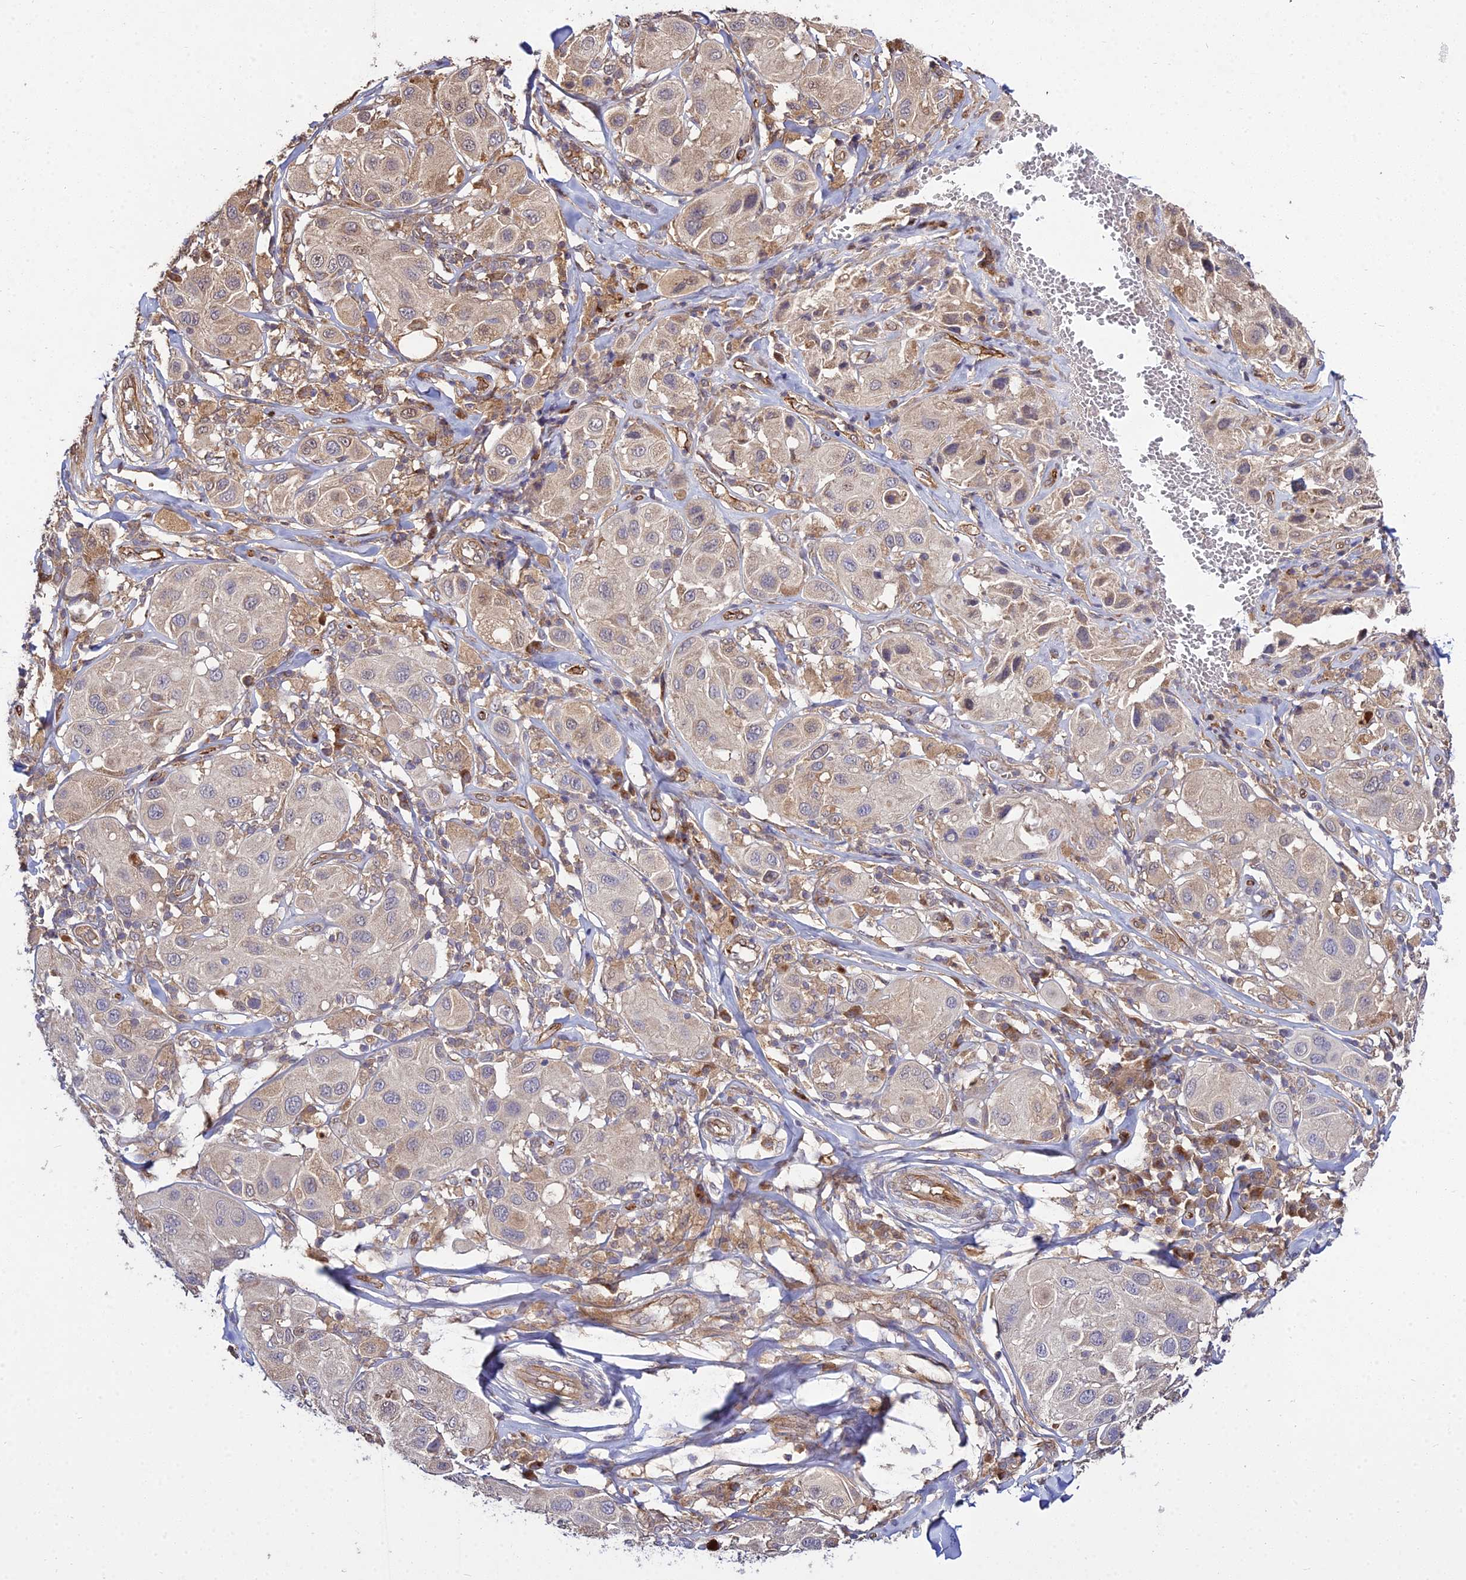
{"staining": {"intensity": "weak", "quantity": "25%-75%", "location": "cytoplasmic/membranous"}, "tissue": "melanoma", "cell_type": "Tumor cells", "image_type": "cancer", "snomed": [{"axis": "morphology", "description": "Malignant melanoma, Metastatic site"}, {"axis": "topography", "description": "Skin"}], "caption": "Immunohistochemical staining of human melanoma shows weak cytoplasmic/membranous protein staining in about 25%-75% of tumor cells. The staining was performed using DAB to visualize the protein expression in brown, while the nuclei were stained in blue with hematoxylin (Magnification: 20x).", "gene": "GRTP1", "patient": {"sex": "male", "age": 41}}